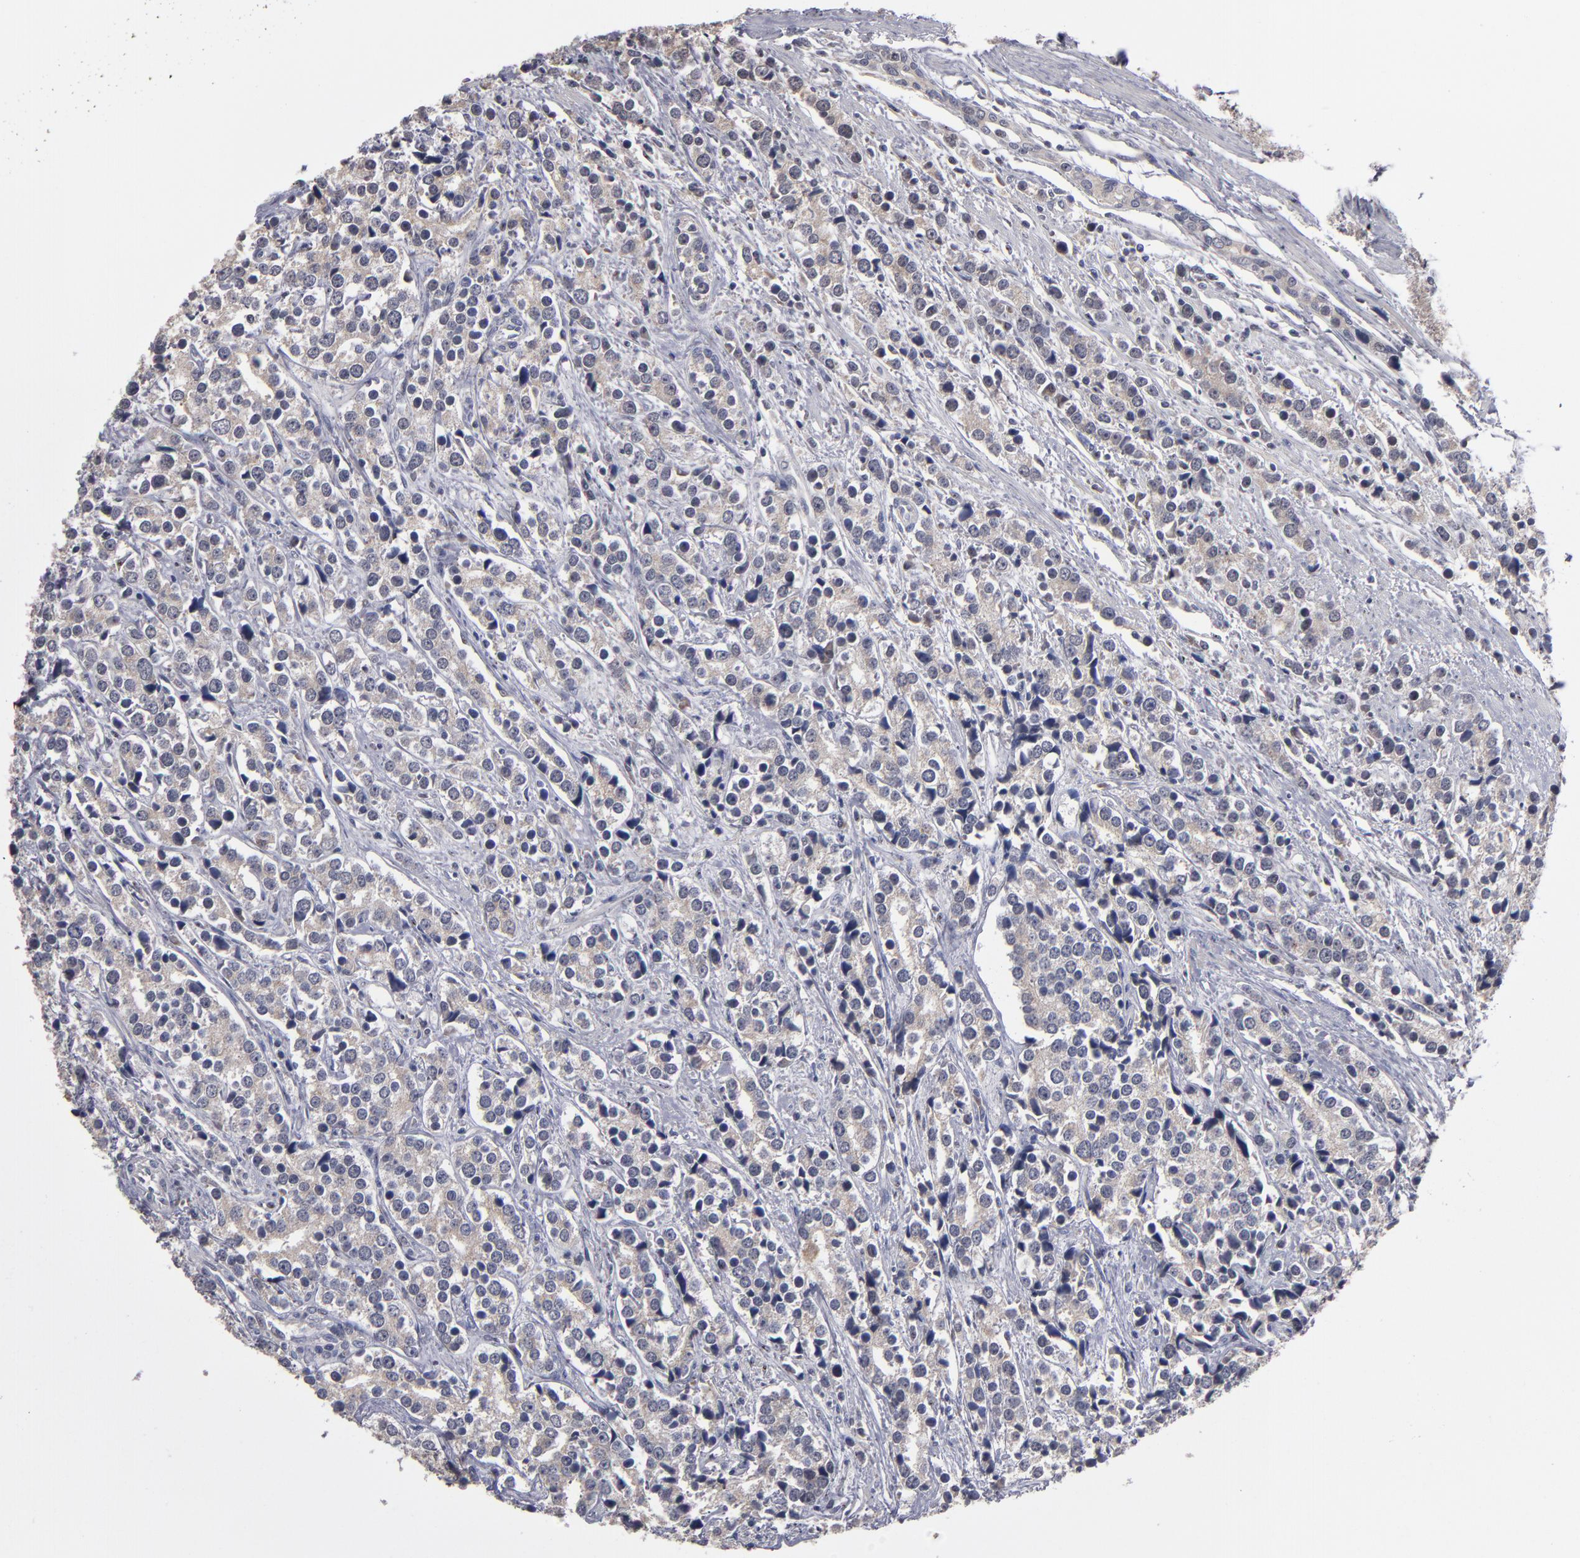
{"staining": {"intensity": "weak", "quantity": ">75%", "location": "cytoplasmic/membranous"}, "tissue": "prostate cancer", "cell_type": "Tumor cells", "image_type": "cancer", "snomed": [{"axis": "morphology", "description": "Adenocarcinoma, High grade"}, {"axis": "topography", "description": "Prostate"}], "caption": "Immunohistochemical staining of high-grade adenocarcinoma (prostate) shows weak cytoplasmic/membranous protein staining in approximately >75% of tumor cells.", "gene": "EXD2", "patient": {"sex": "male", "age": 71}}